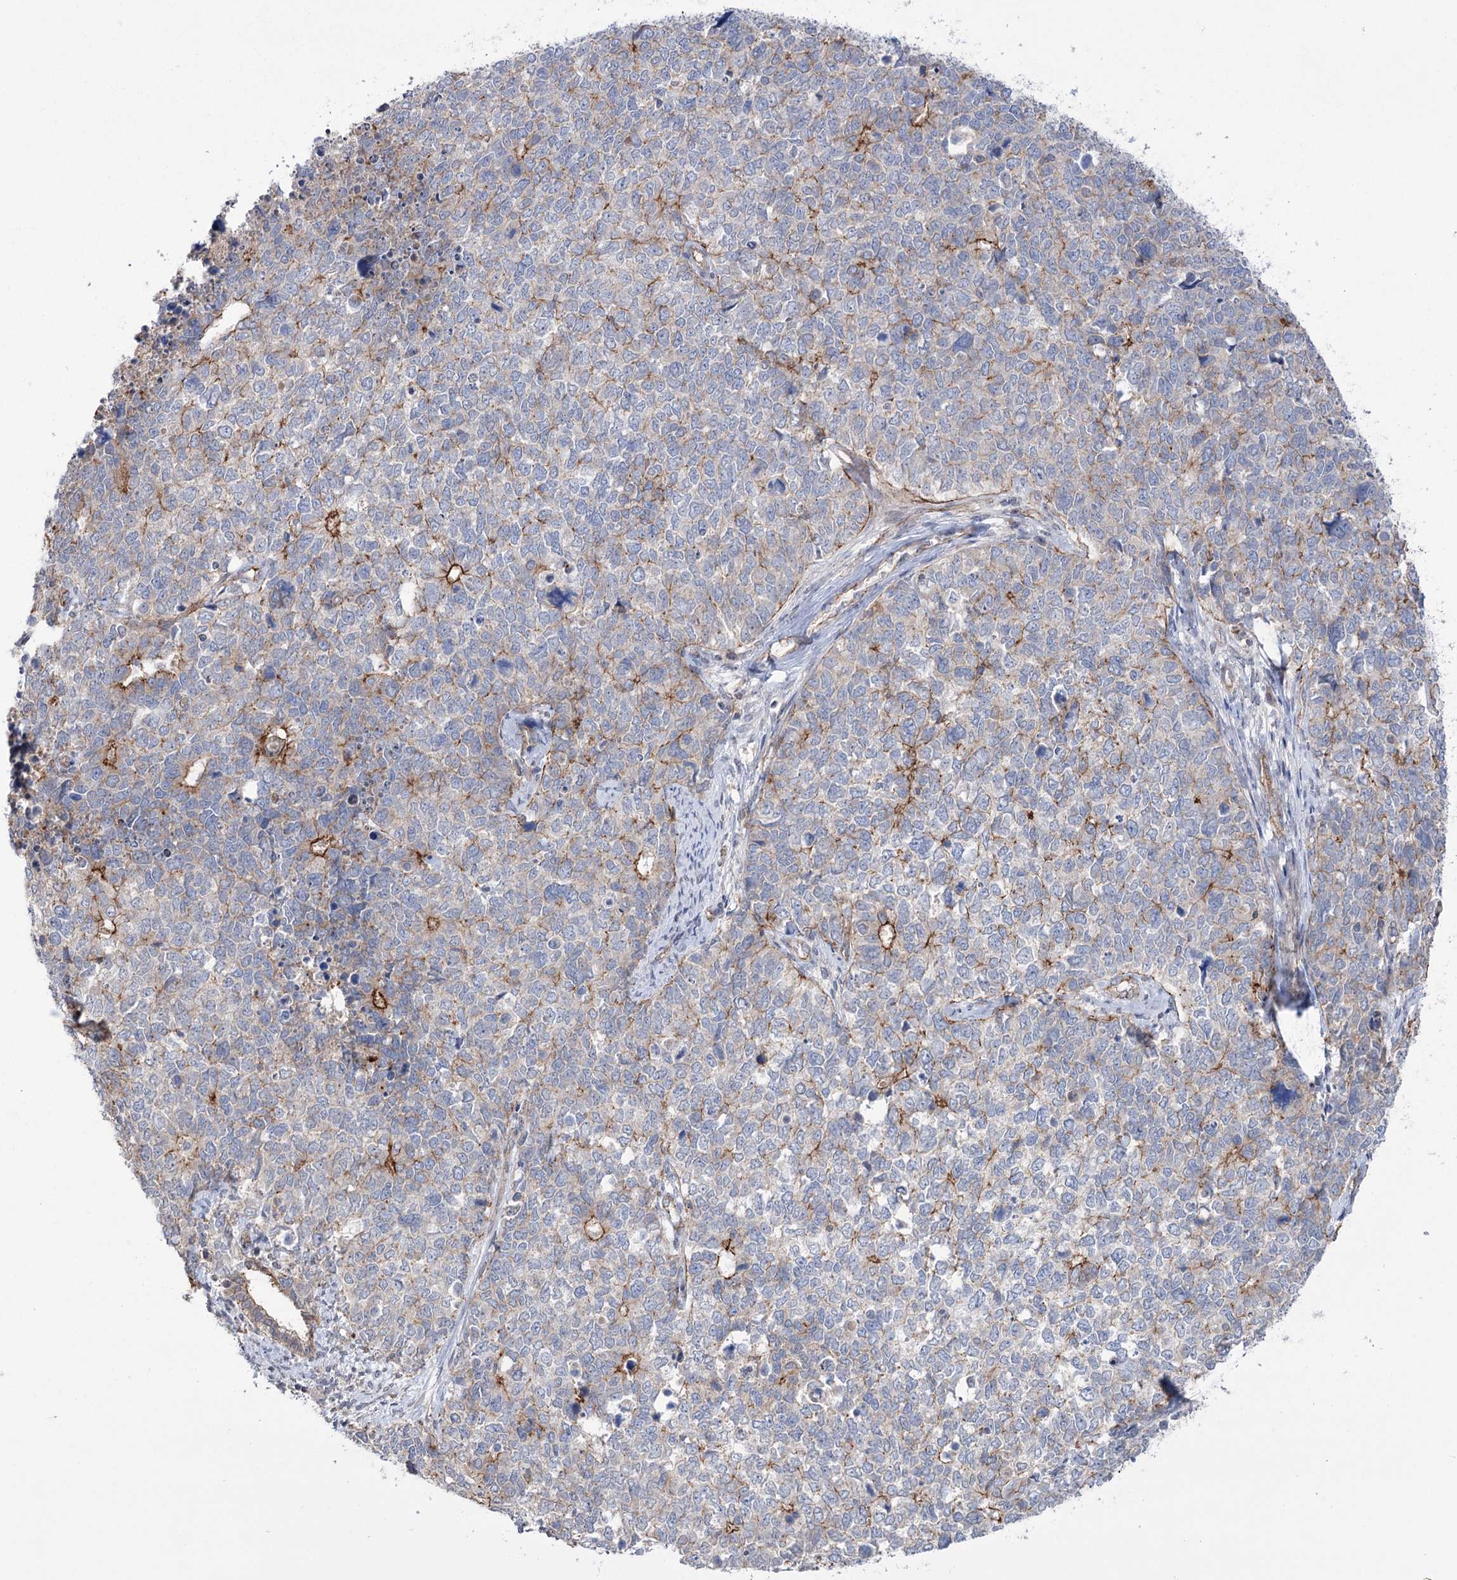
{"staining": {"intensity": "moderate", "quantity": "<25%", "location": "cytoplasmic/membranous"}, "tissue": "cervical cancer", "cell_type": "Tumor cells", "image_type": "cancer", "snomed": [{"axis": "morphology", "description": "Squamous cell carcinoma, NOS"}, {"axis": "topography", "description": "Cervix"}], "caption": "Cervical squamous cell carcinoma stained with a brown dye shows moderate cytoplasmic/membranous positive positivity in about <25% of tumor cells.", "gene": "TRIM71", "patient": {"sex": "female", "age": 63}}